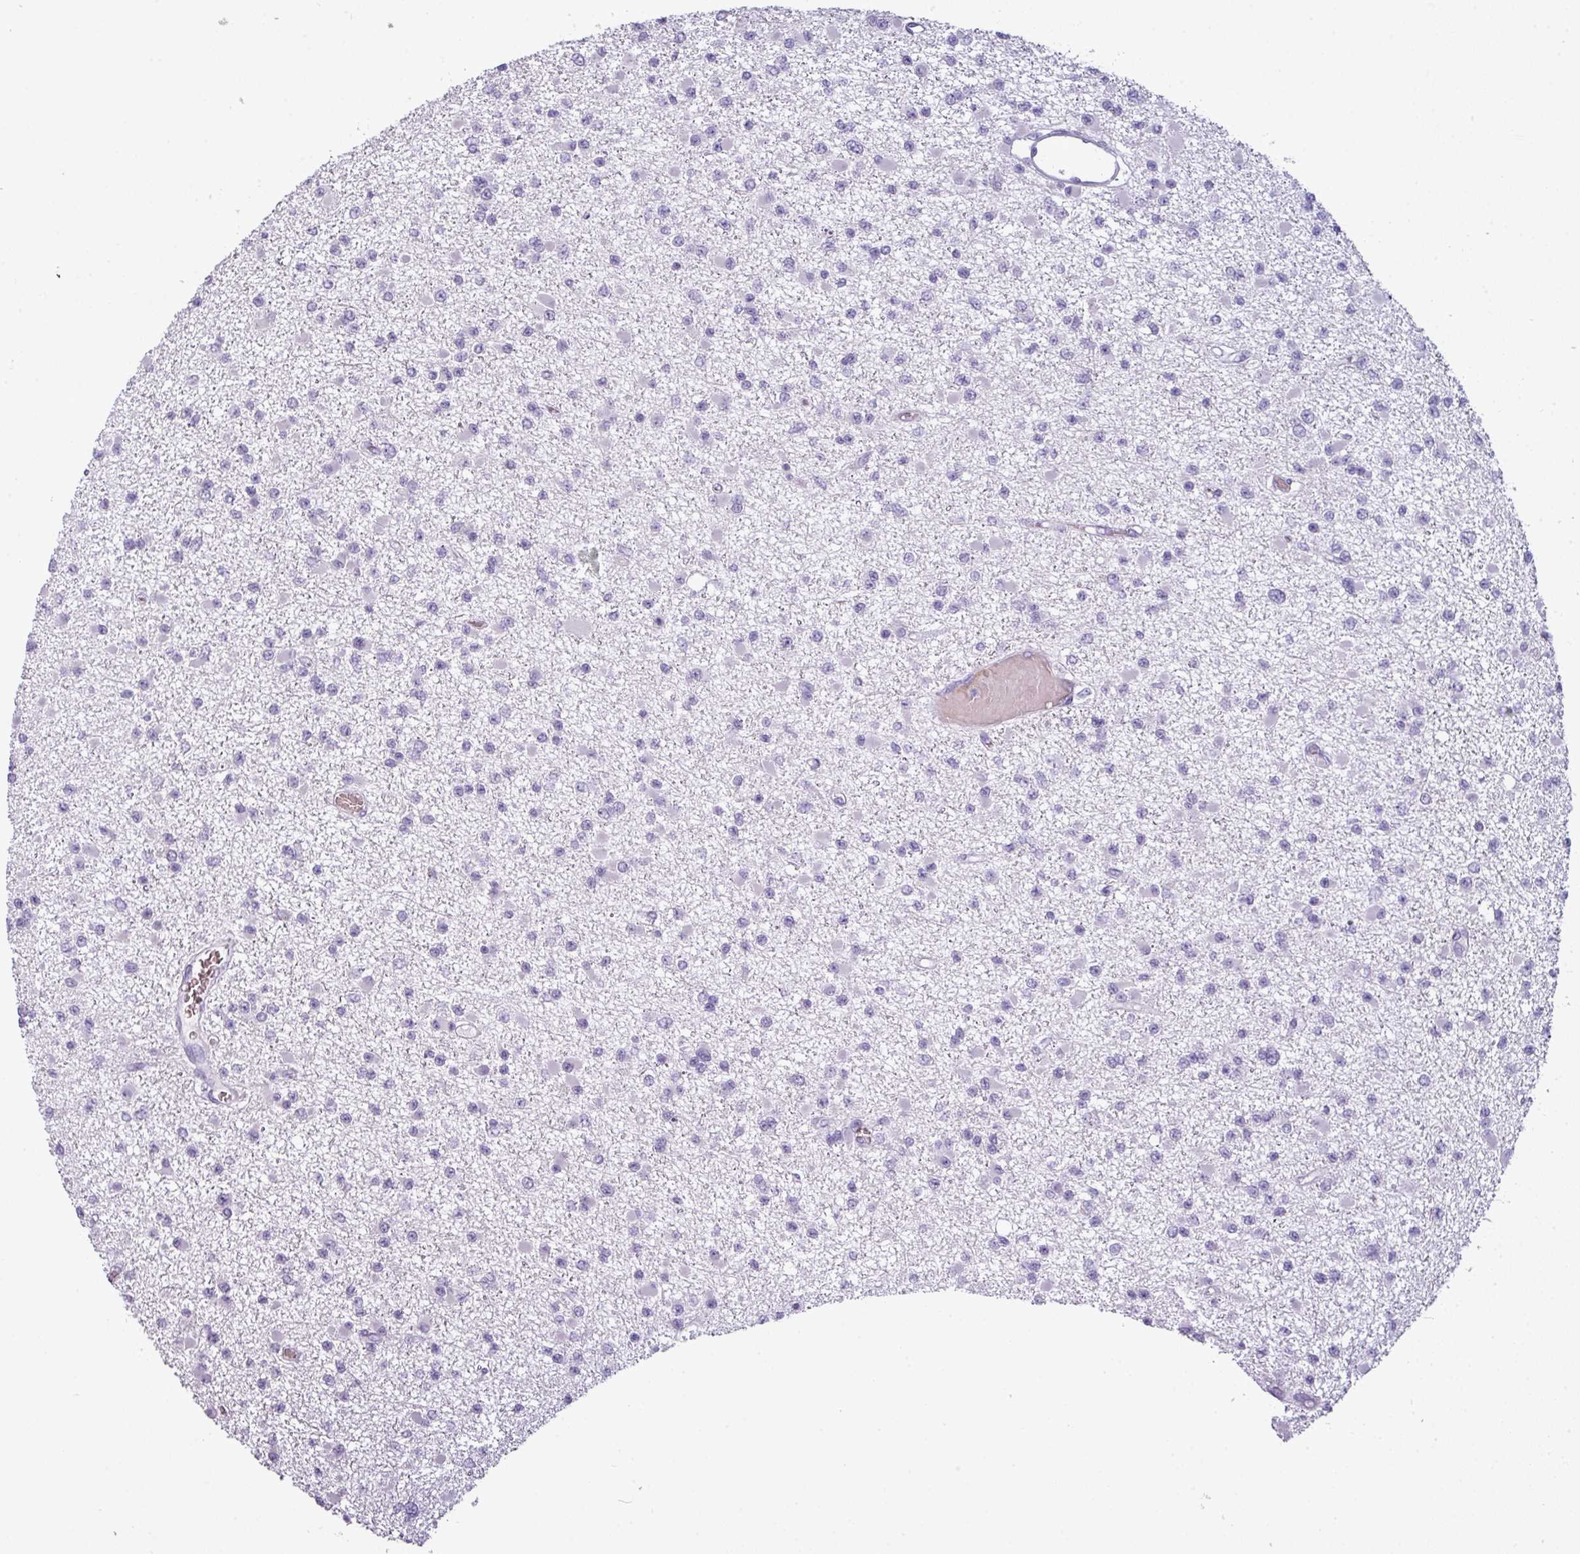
{"staining": {"intensity": "negative", "quantity": "none", "location": "none"}, "tissue": "glioma", "cell_type": "Tumor cells", "image_type": "cancer", "snomed": [{"axis": "morphology", "description": "Glioma, malignant, Low grade"}, {"axis": "topography", "description": "Brain"}], "caption": "Tumor cells are negative for protein expression in human glioma.", "gene": "AREL1", "patient": {"sex": "female", "age": 22}}